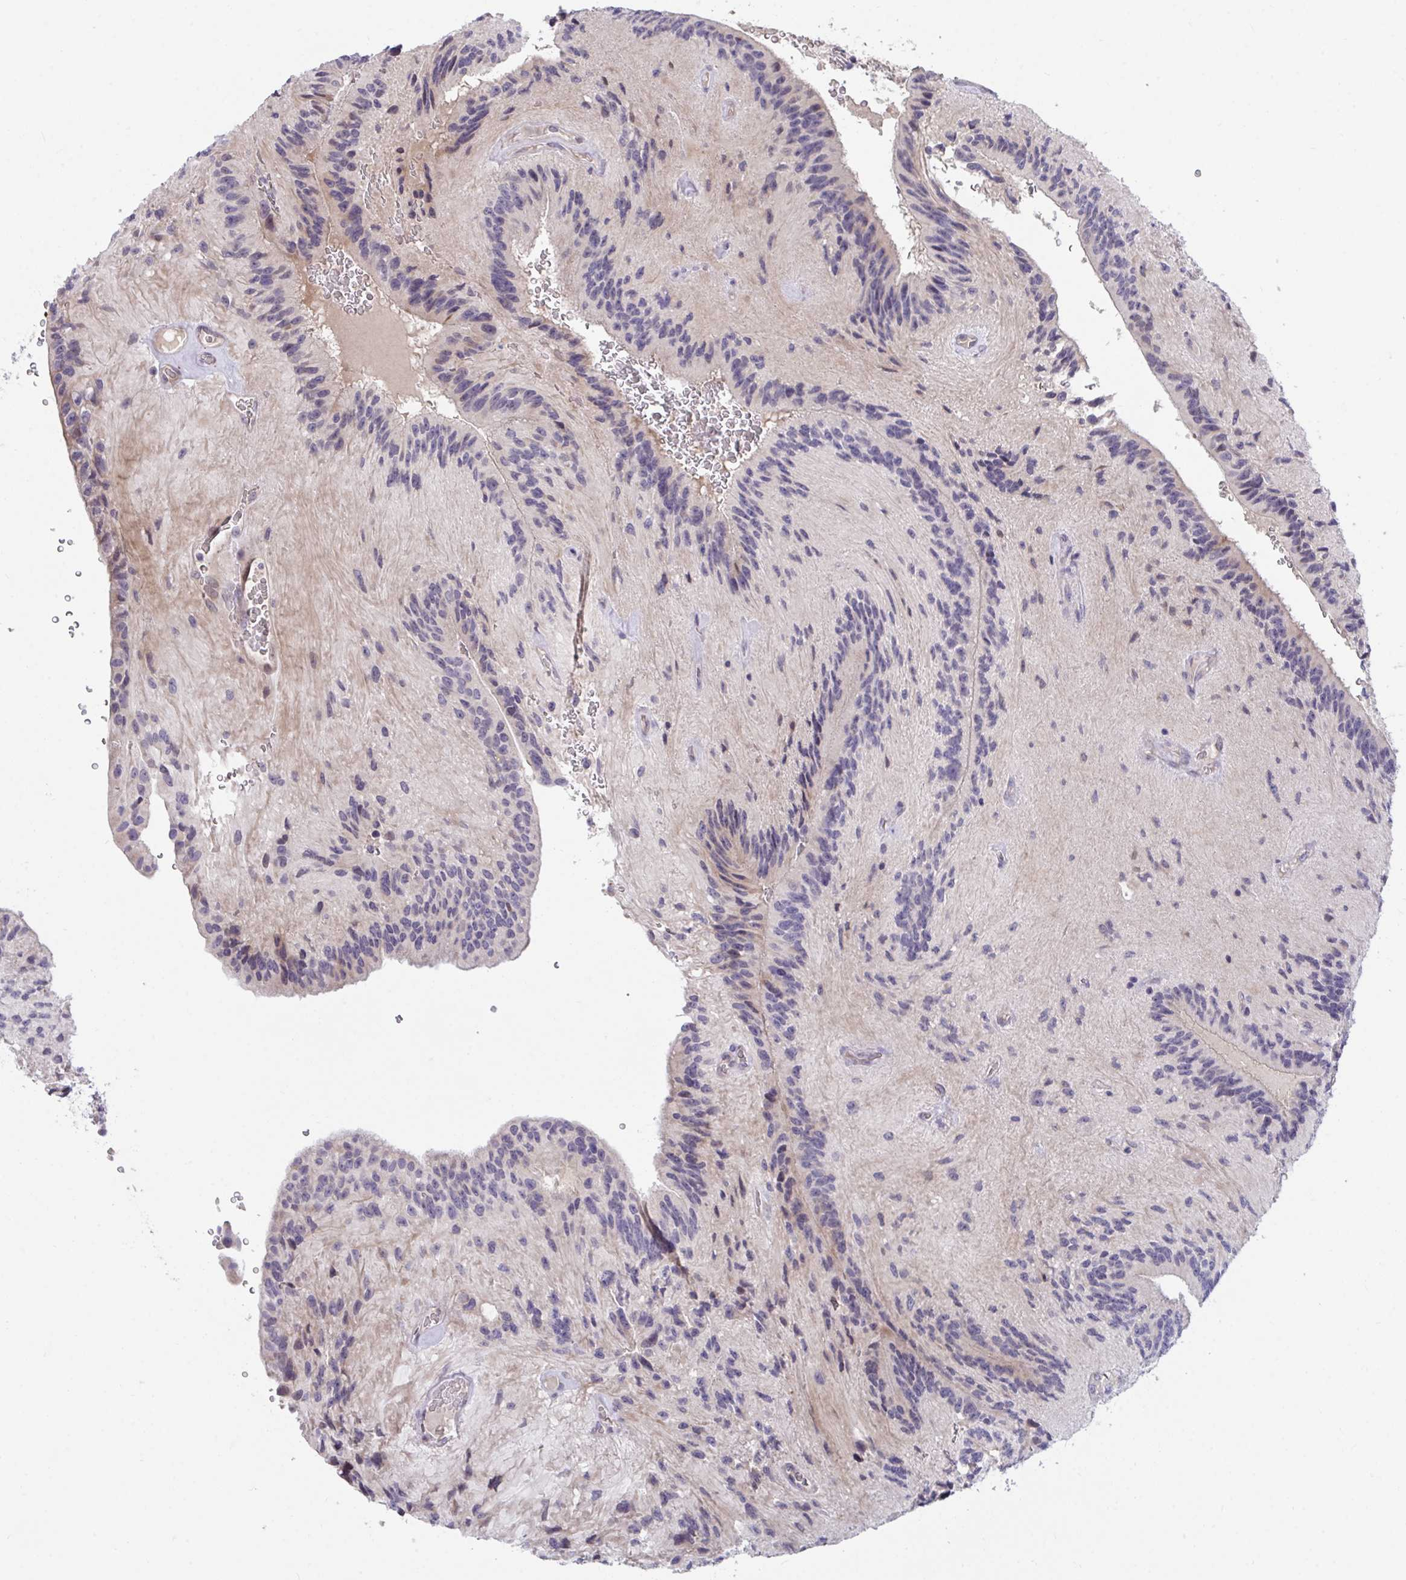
{"staining": {"intensity": "negative", "quantity": "none", "location": "none"}, "tissue": "glioma", "cell_type": "Tumor cells", "image_type": "cancer", "snomed": [{"axis": "morphology", "description": "Glioma, malignant, Low grade"}, {"axis": "topography", "description": "Brain"}], "caption": "An immunohistochemistry (IHC) micrograph of glioma is shown. There is no staining in tumor cells of glioma.", "gene": "SUSD4", "patient": {"sex": "male", "age": 31}}